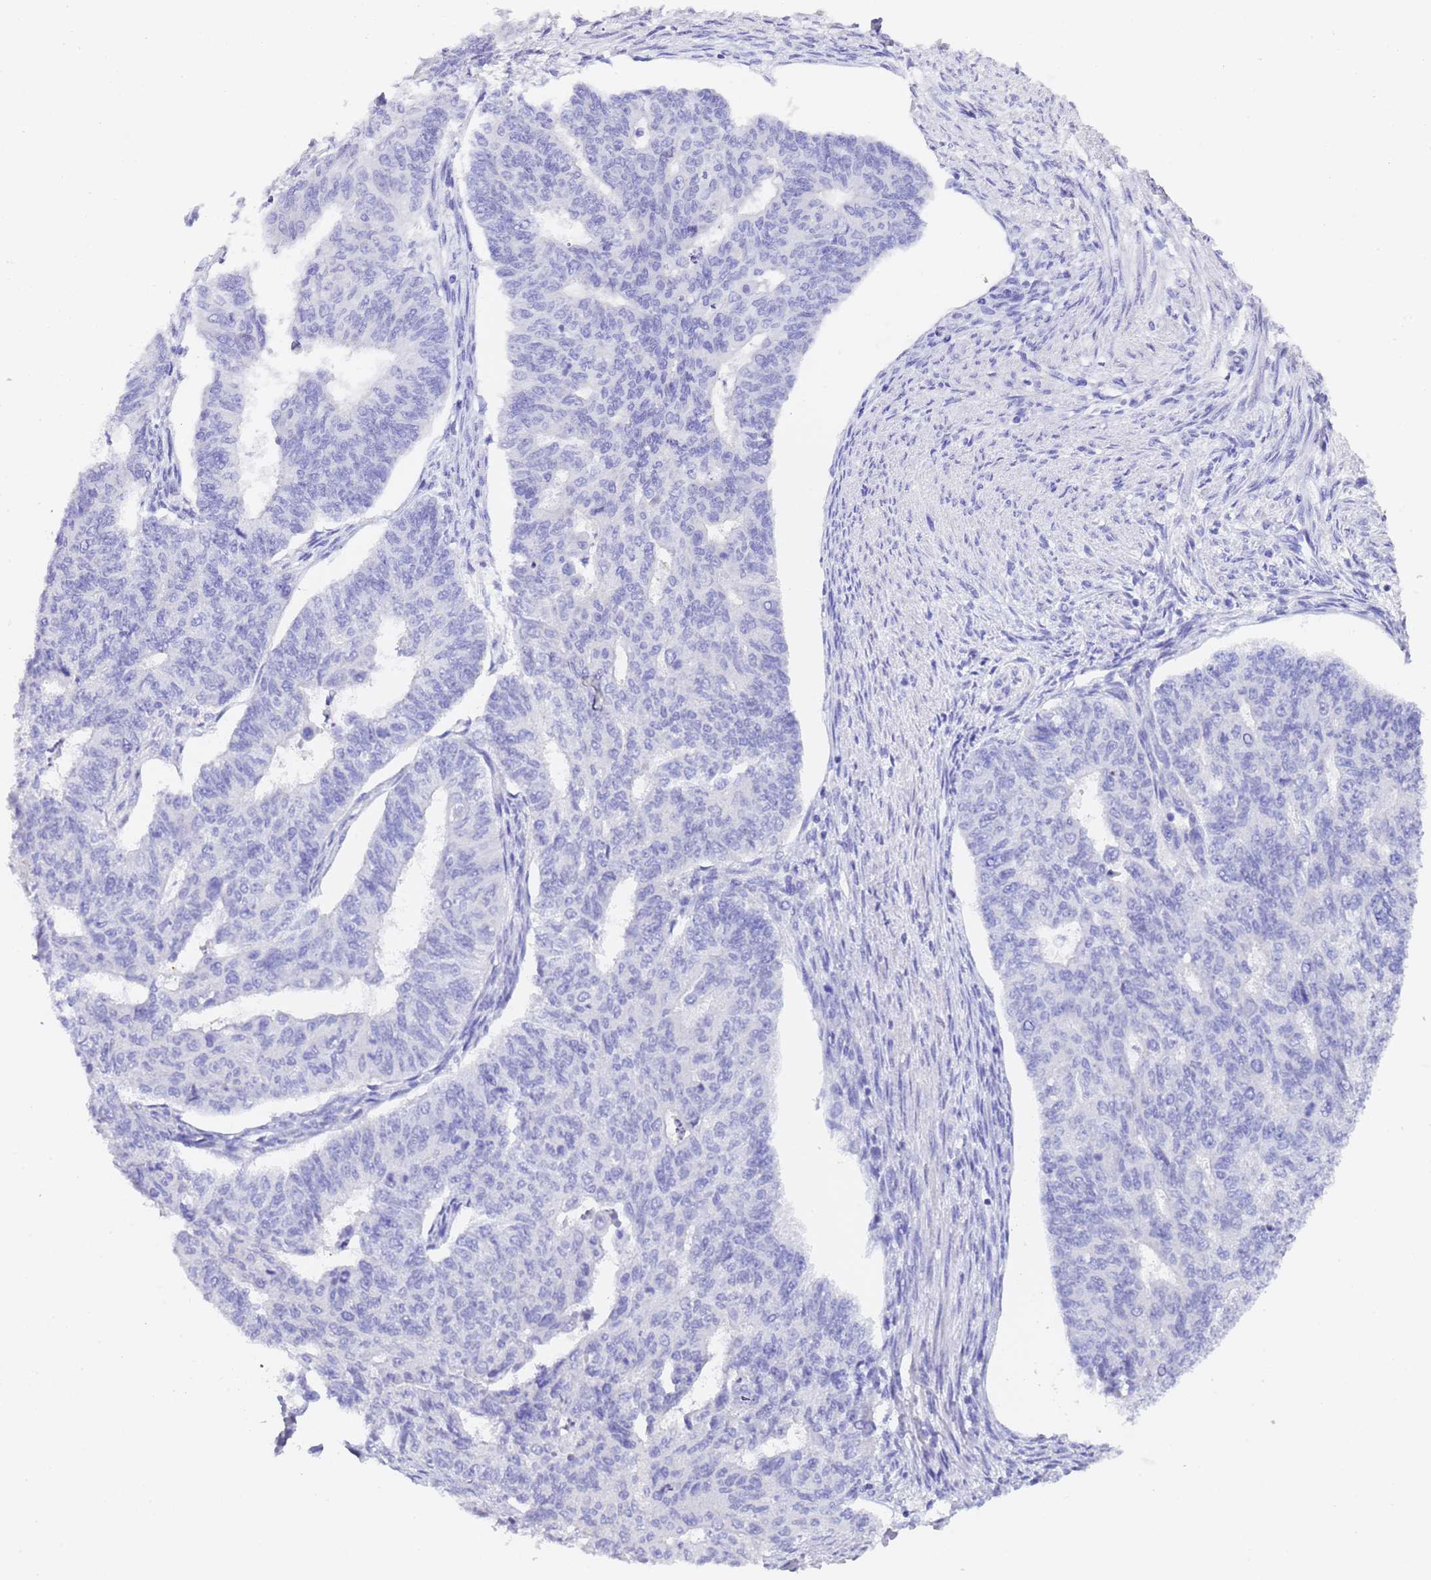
{"staining": {"intensity": "negative", "quantity": "none", "location": "none"}, "tissue": "endometrial cancer", "cell_type": "Tumor cells", "image_type": "cancer", "snomed": [{"axis": "morphology", "description": "Adenocarcinoma, NOS"}, {"axis": "topography", "description": "Endometrium"}], "caption": "An IHC image of adenocarcinoma (endometrial) is shown. There is no staining in tumor cells of adenocarcinoma (endometrial).", "gene": "GABRA1", "patient": {"sex": "female", "age": 32}}